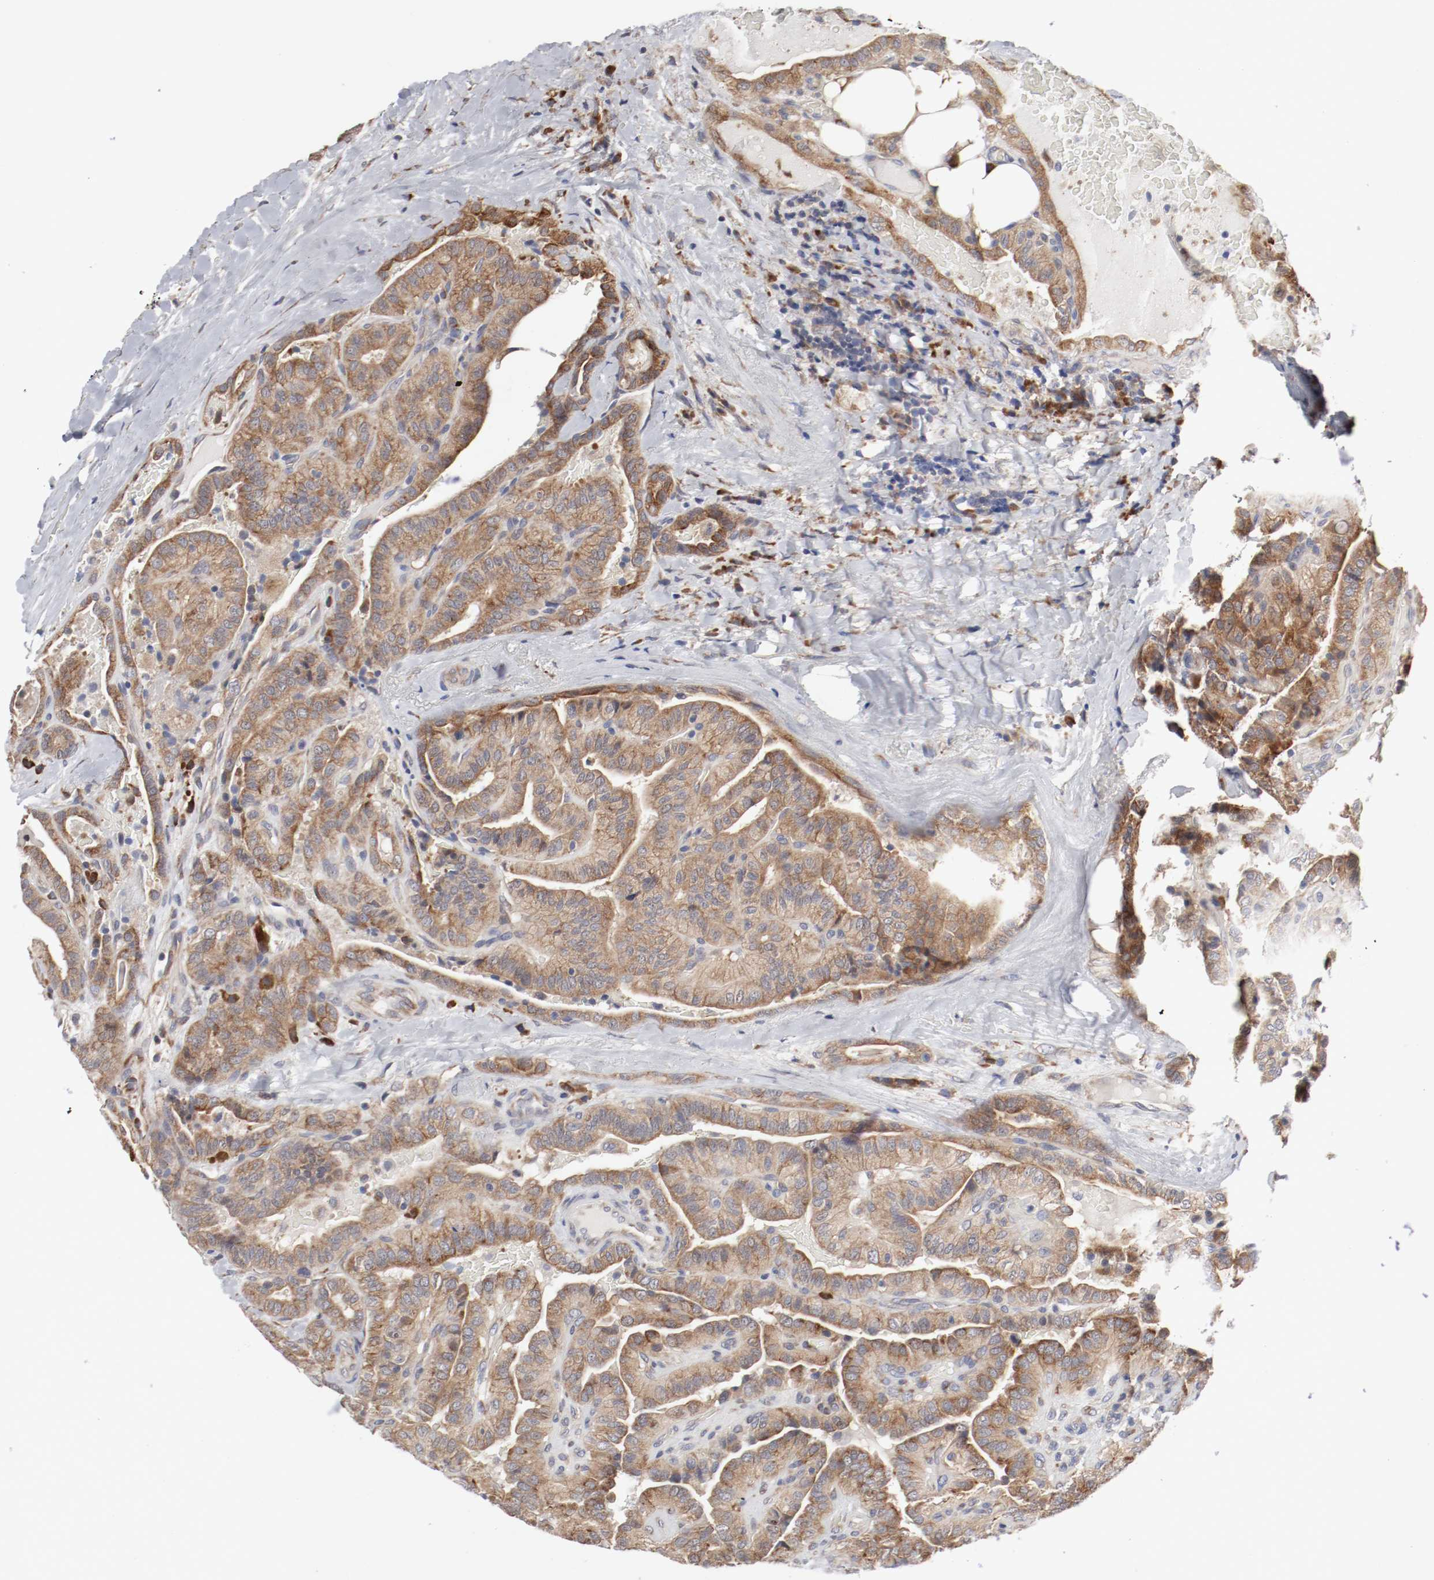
{"staining": {"intensity": "moderate", "quantity": ">75%", "location": "cytoplasmic/membranous"}, "tissue": "thyroid cancer", "cell_type": "Tumor cells", "image_type": "cancer", "snomed": [{"axis": "morphology", "description": "Papillary adenocarcinoma, NOS"}, {"axis": "topography", "description": "Thyroid gland"}], "caption": "Protein staining demonstrates moderate cytoplasmic/membranous expression in about >75% of tumor cells in papillary adenocarcinoma (thyroid).", "gene": "FKBP3", "patient": {"sex": "male", "age": 77}}